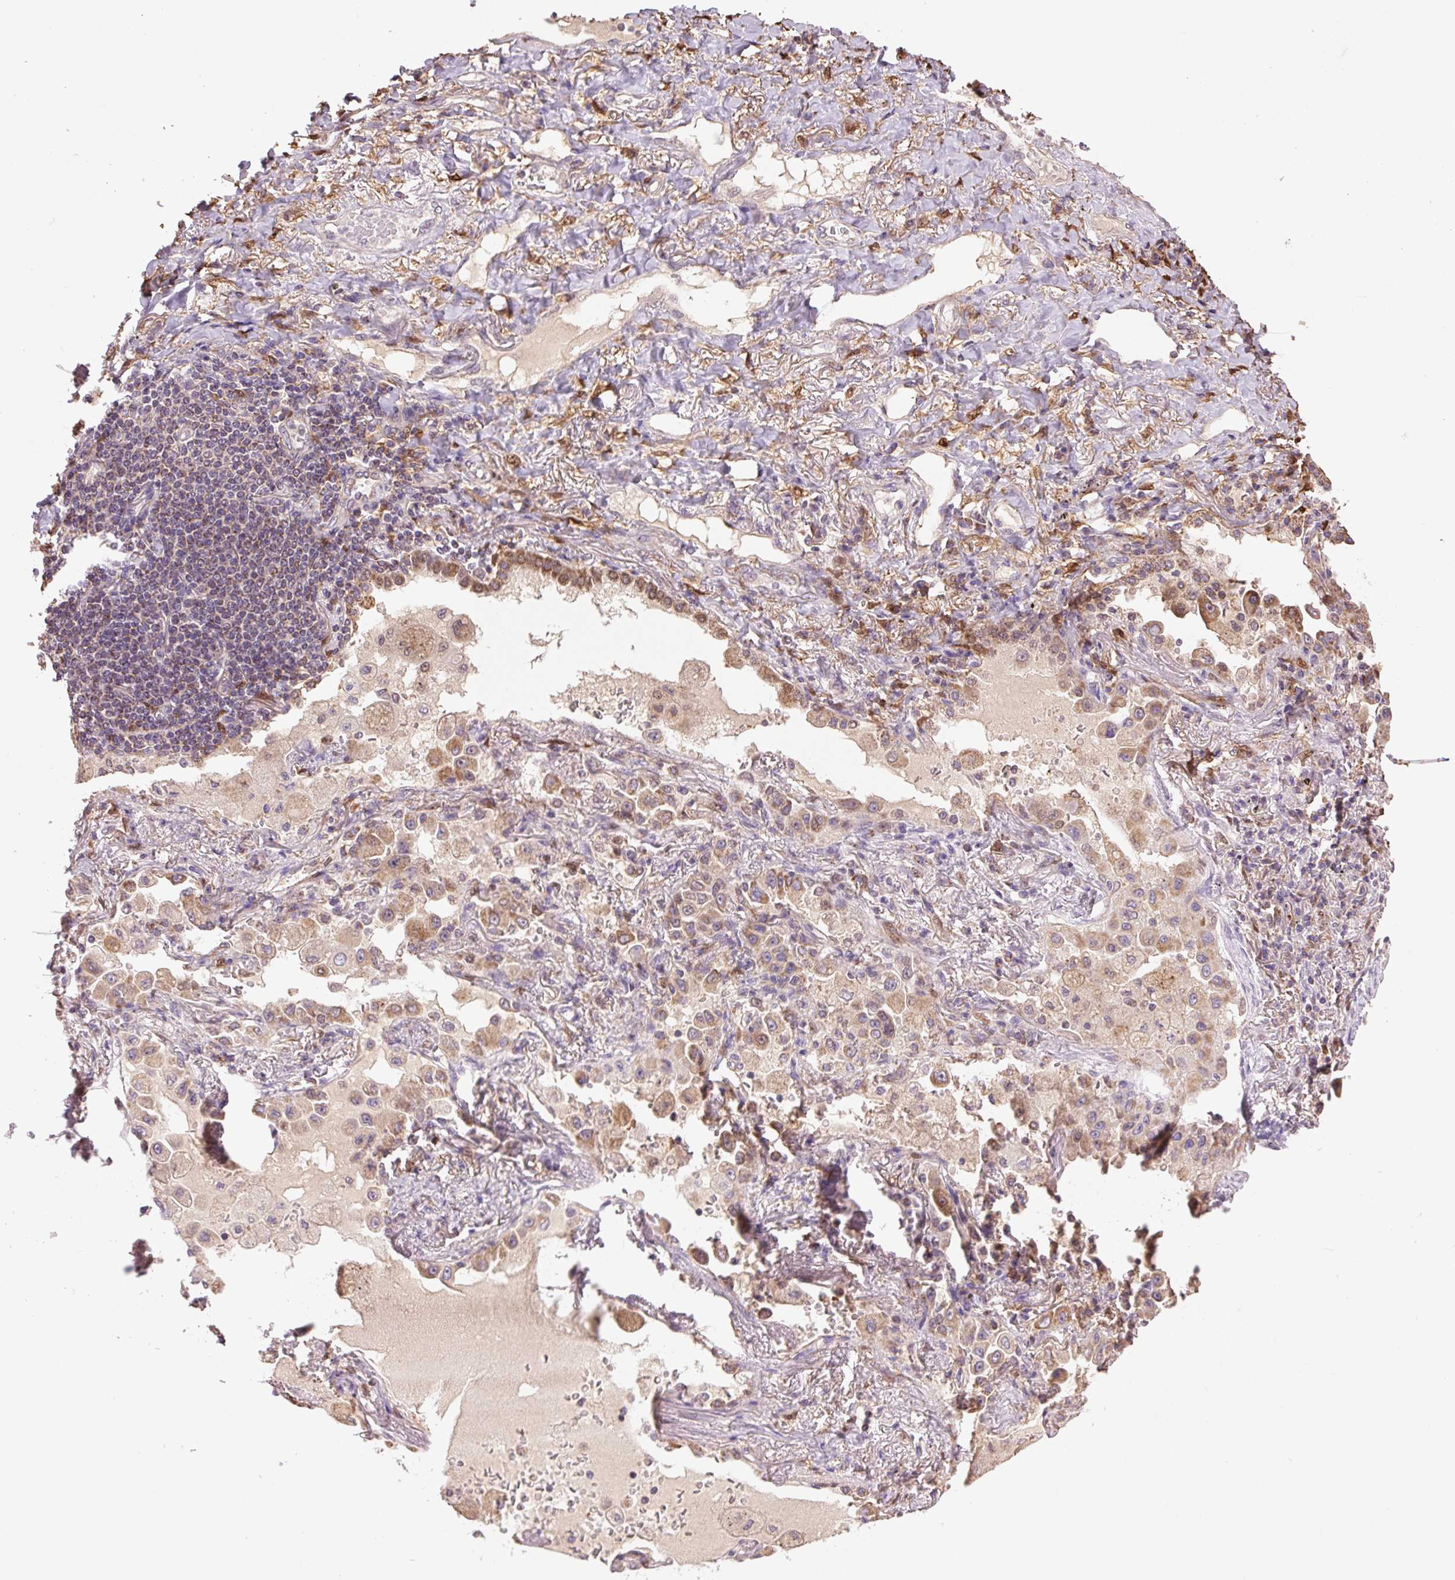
{"staining": {"intensity": "moderate", "quantity": ">75%", "location": "cytoplasmic/membranous,nuclear"}, "tissue": "lung cancer", "cell_type": "Tumor cells", "image_type": "cancer", "snomed": [{"axis": "morphology", "description": "Squamous cell carcinoma, NOS"}, {"axis": "topography", "description": "Lung"}], "caption": "A micrograph of lung squamous cell carcinoma stained for a protein demonstrates moderate cytoplasmic/membranous and nuclear brown staining in tumor cells. The staining was performed using DAB, with brown indicating positive protein expression. Nuclei are stained blue with hematoxylin.", "gene": "SGF29", "patient": {"sex": "male", "age": 74}}